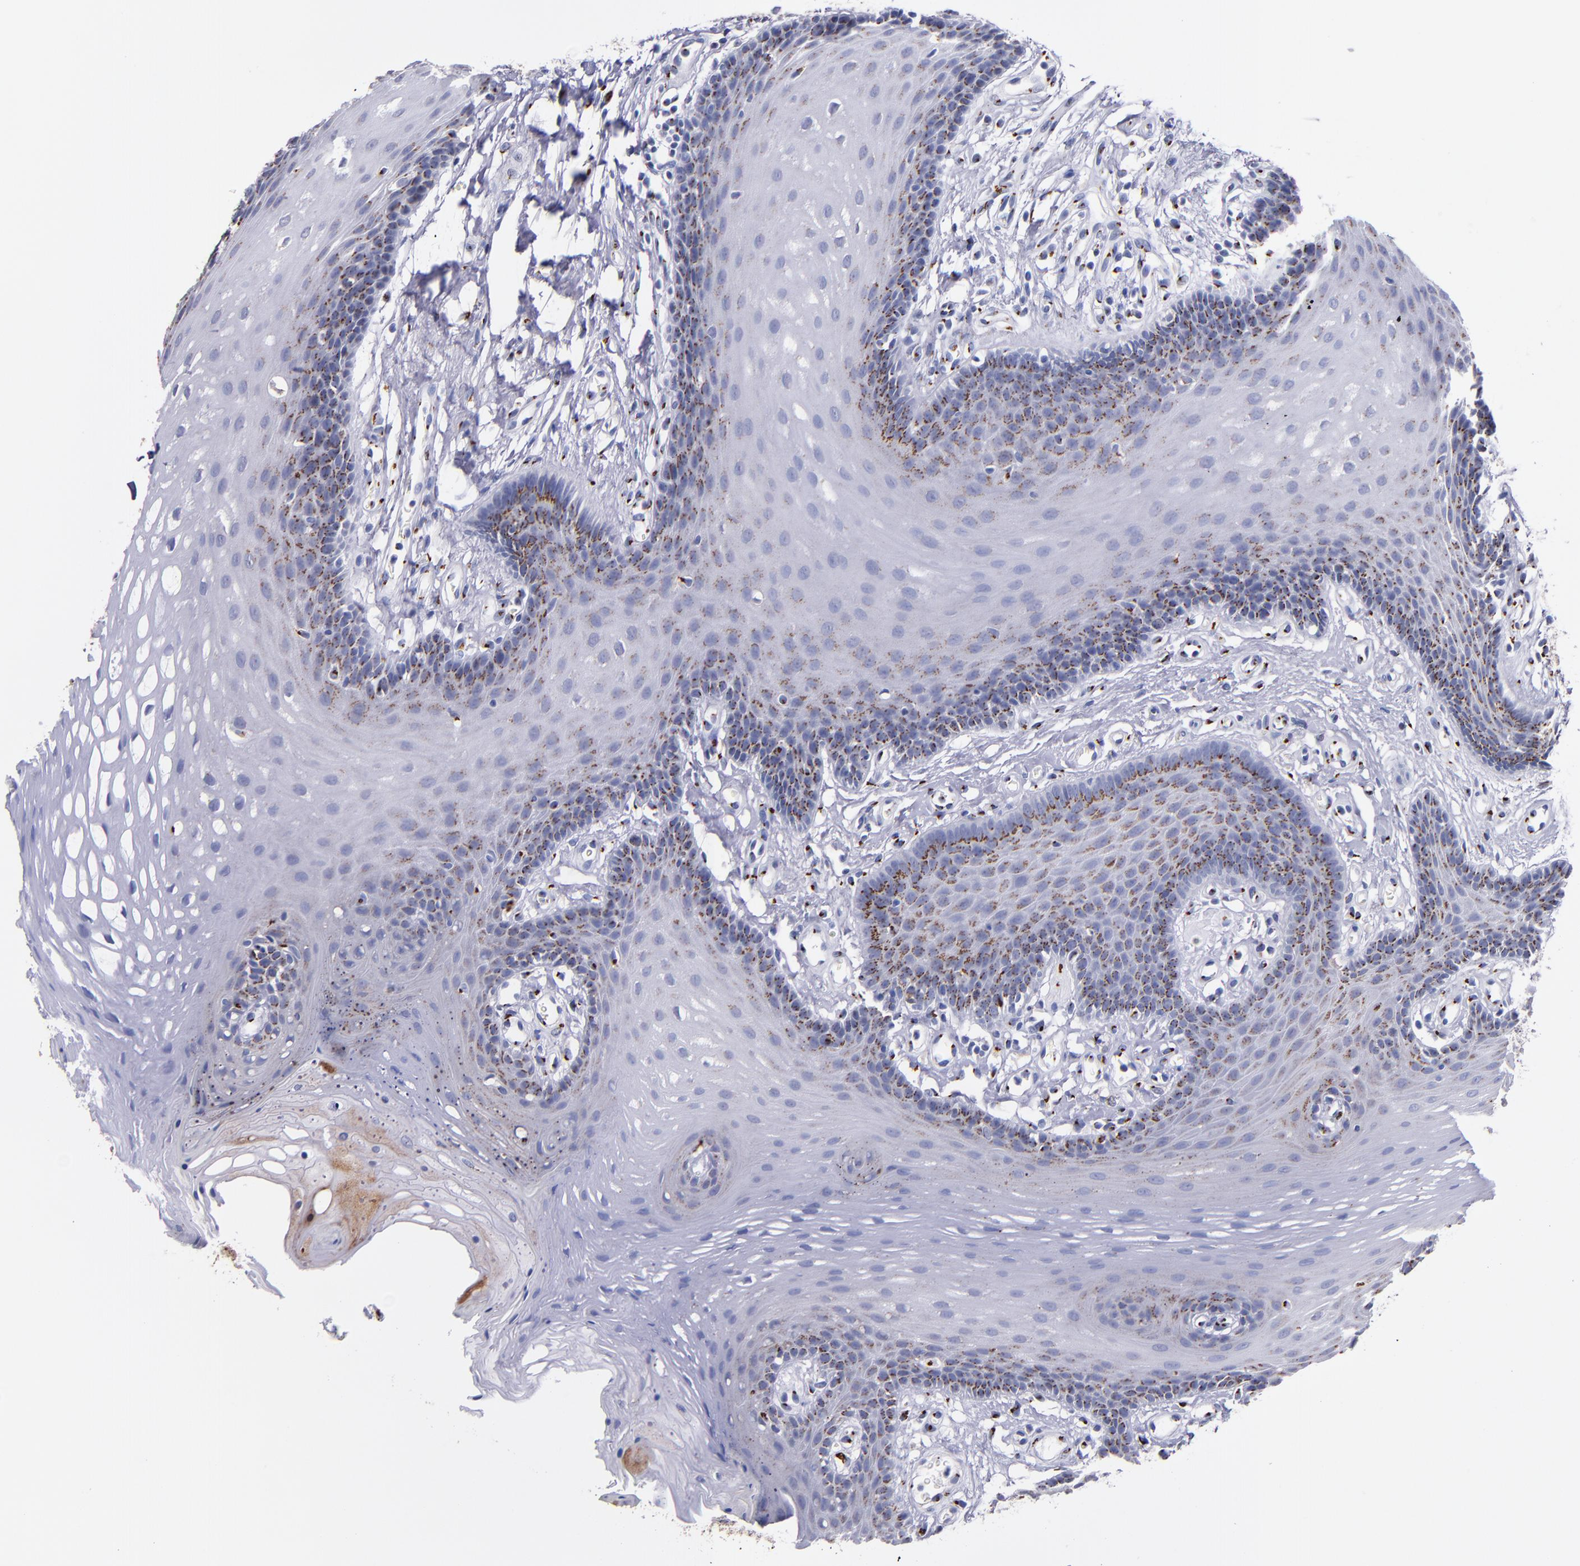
{"staining": {"intensity": "moderate", "quantity": "25%-75%", "location": "cytoplasmic/membranous"}, "tissue": "oral mucosa", "cell_type": "Squamous epithelial cells", "image_type": "normal", "snomed": [{"axis": "morphology", "description": "Normal tissue, NOS"}, {"axis": "topography", "description": "Oral tissue"}], "caption": "Protein expression analysis of benign human oral mucosa reveals moderate cytoplasmic/membranous positivity in about 25%-75% of squamous epithelial cells.", "gene": "GOLIM4", "patient": {"sex": "male", "age": 62}}